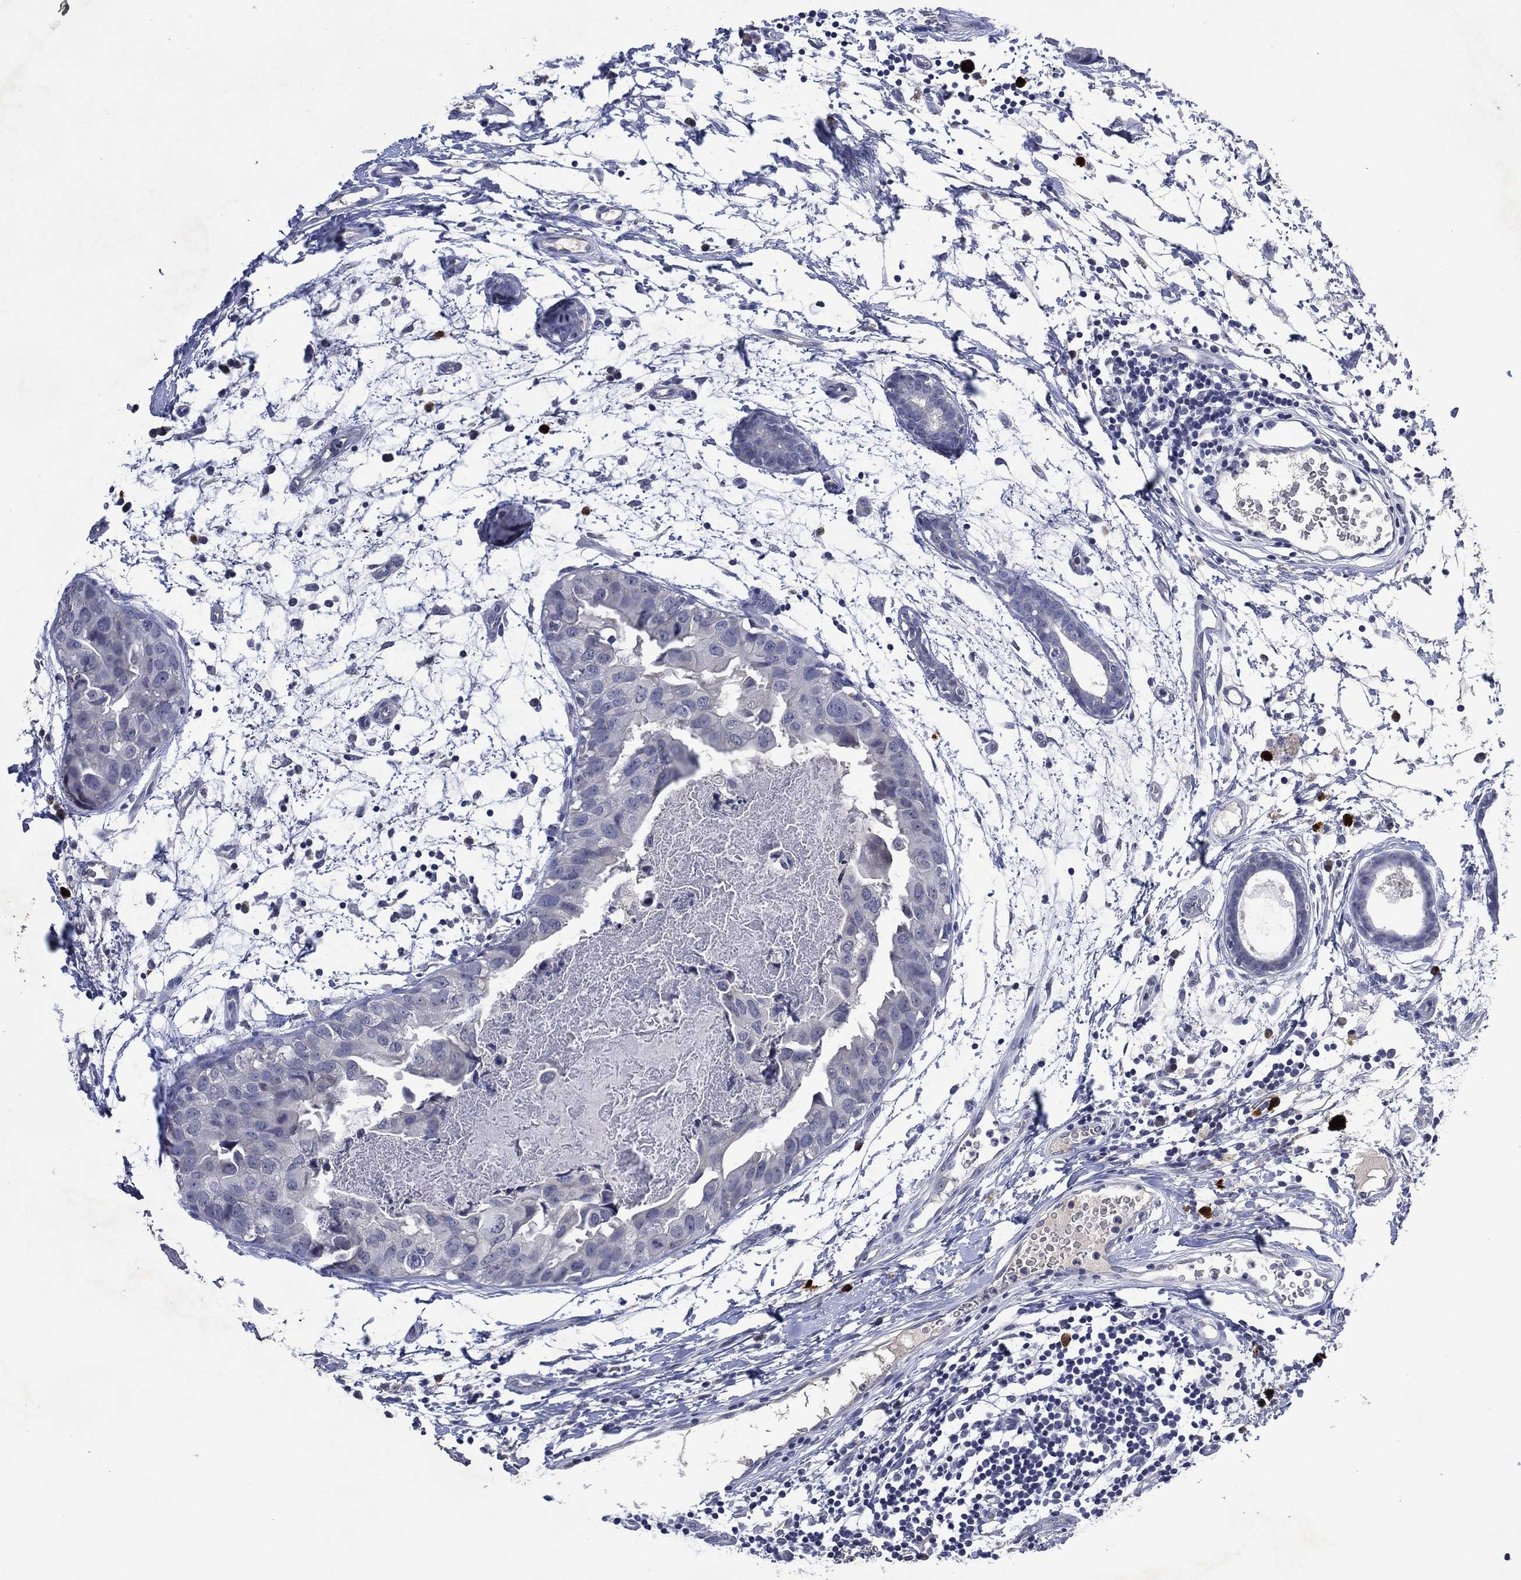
{"staining": {"intensity": "negative", "quantity": "none", "location": "none"}, "tissue": "breast cancer", "cell_type": "Tumor cells", "image_type": "cancer", "snomed": [{"axis": "morphology", "description": "Normal tissue, NOS"}, {"axis": "morphology", "description": "Duct carcinoma"}, {"axis": "topography", "description": "Breast"}], "caption": "Human breast cancer stained for a protein using immunohistochemistry reveals no staining in tumor cells.", "gene": "USP26", "patient": {"sex": "female", "age": 40}}